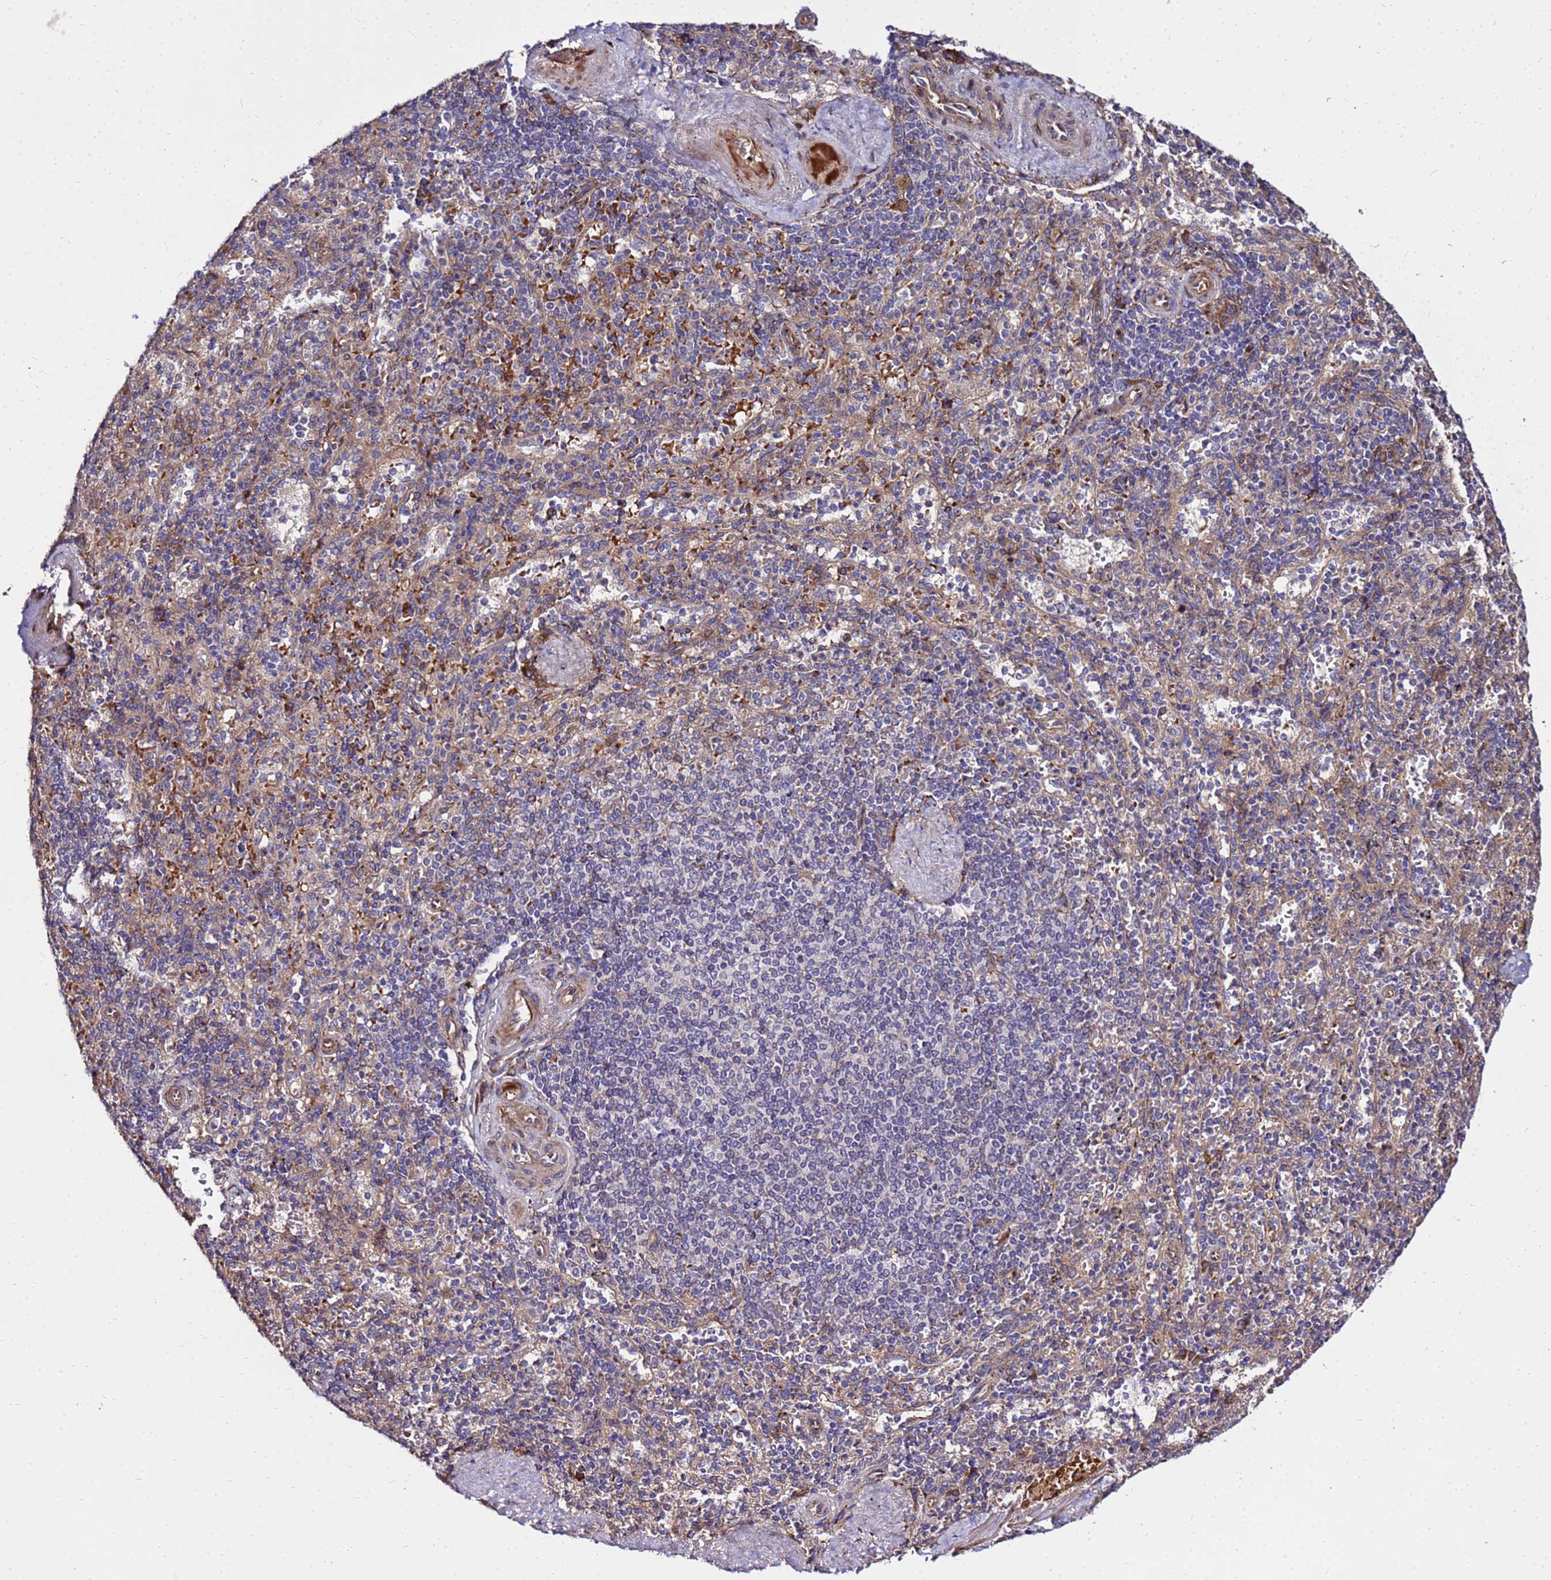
{"staining": {"intensity": "strong", "quantity": "<25%", "location": "cytoplasmic/membranous"}, "tissue": "spleen", "cell_type": "Cells in red pulp", "image_type": "normal", "snomed": [{"axis": "morphology", "description": "Normal tissue, NOS"}, {"axis": "topography", "description": "Spleen"}], "caption": "IHC of normal human spleen displays medium levels of strong cytoplasmic/membranous positivity in about <25% of cells in red pulp. The staining is performed using DAB brown chromogen to label protein expression. The nuclei are counter-stained blue using hematoxylin.", "gene": "WWC2", "patient": {"sex": "male", "age": 82}}